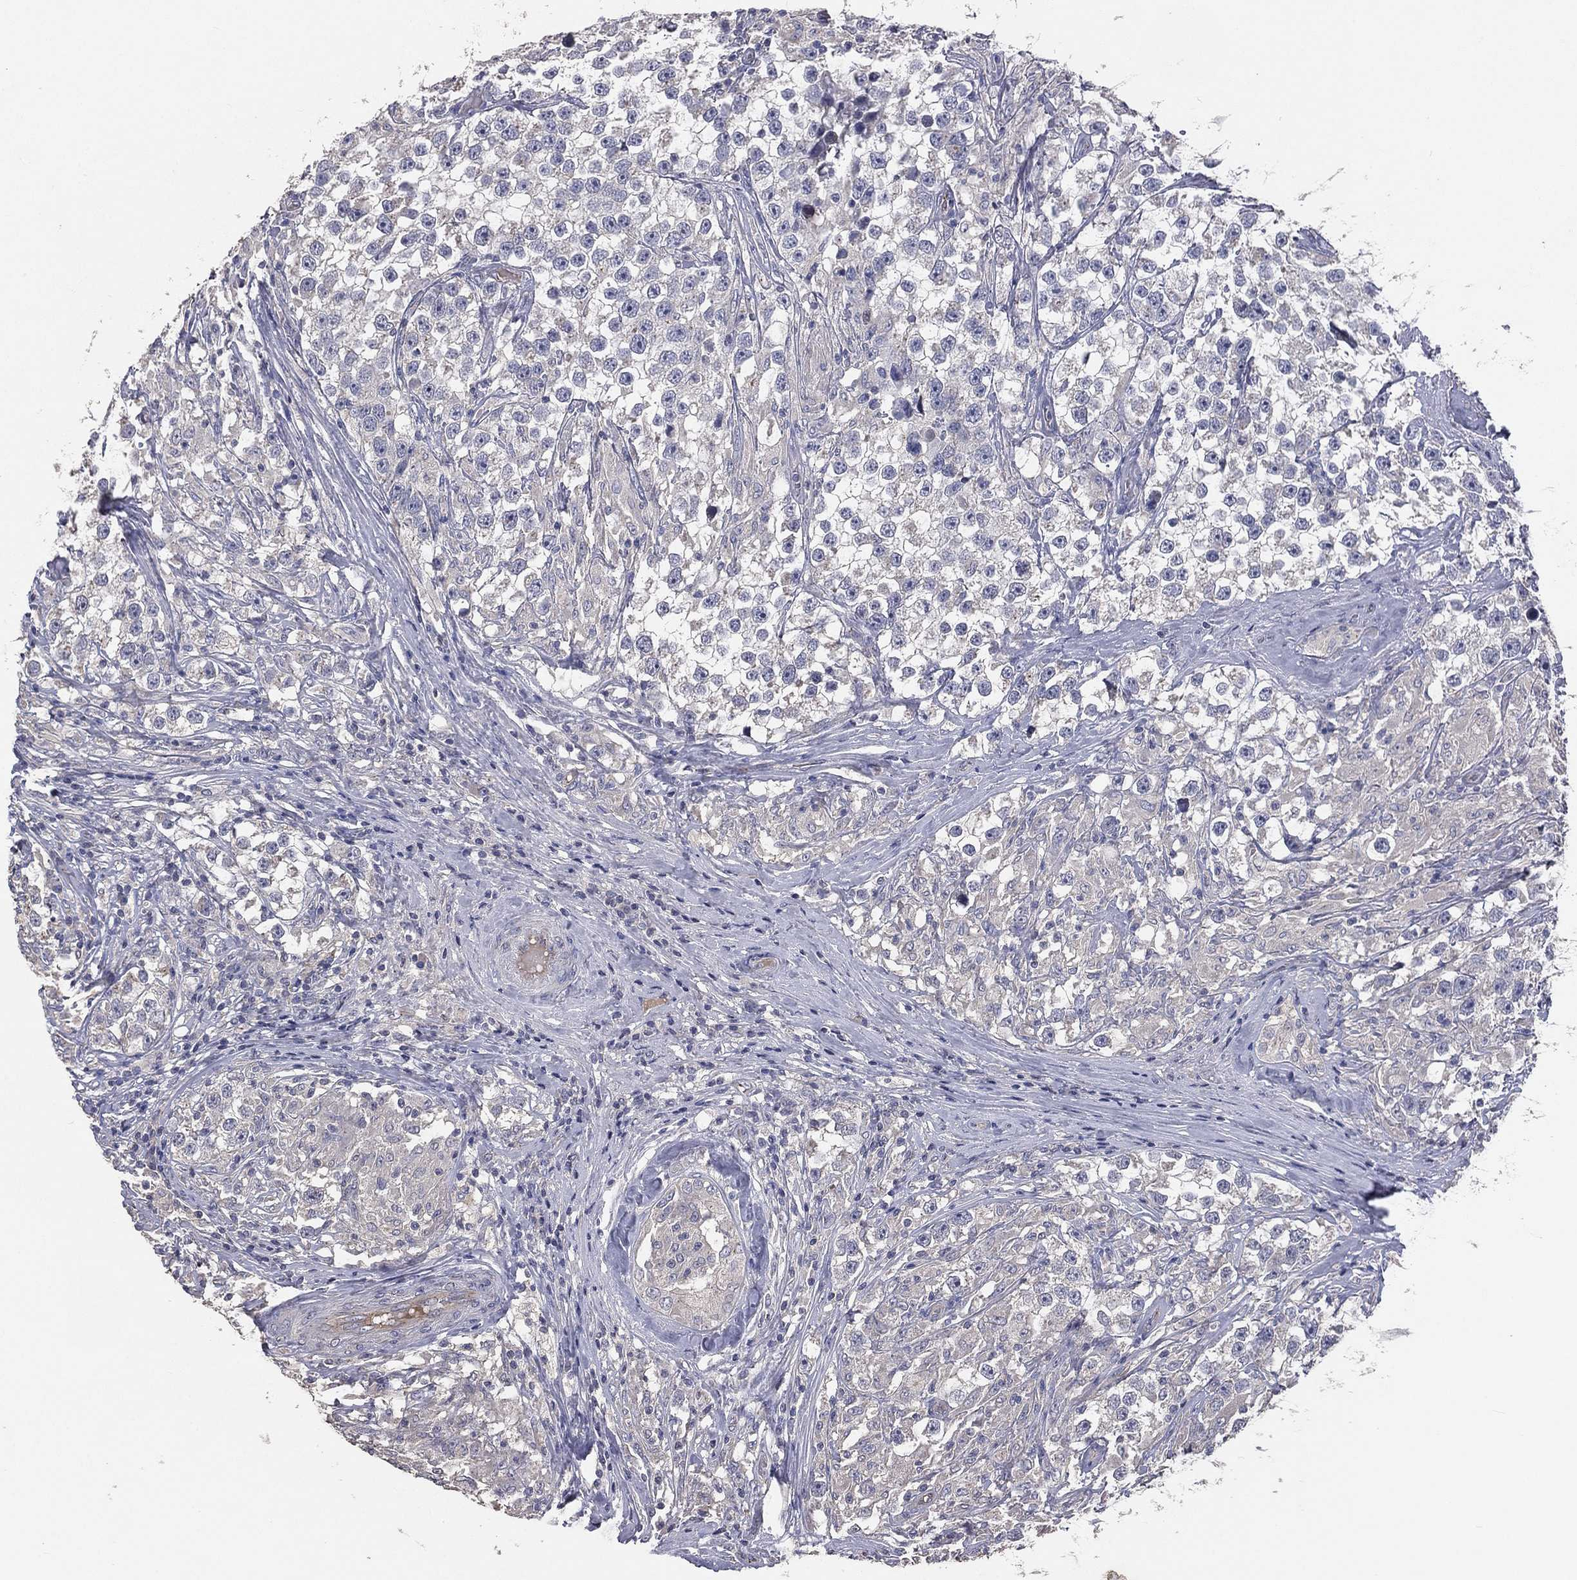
{"staining": {"intensity": "negative", "quantity": "none", "location": "none"}, "tissue": "testis cancer", "cell_type": "Tumor cells", "image_type": "cancer", "snomed": [{"axis": "morphology", "description": "Seminoma, NOS"}, {"axis": "topography", "description": "Testis"}], "caption": "A high-resolution histopathology image shows immunohistochemistry (IHC) staining of testis seminoma, which displays no significant staining in tumor cells.", "gene": "CROCC", "patient": {"sex": "male", "age": 46}}